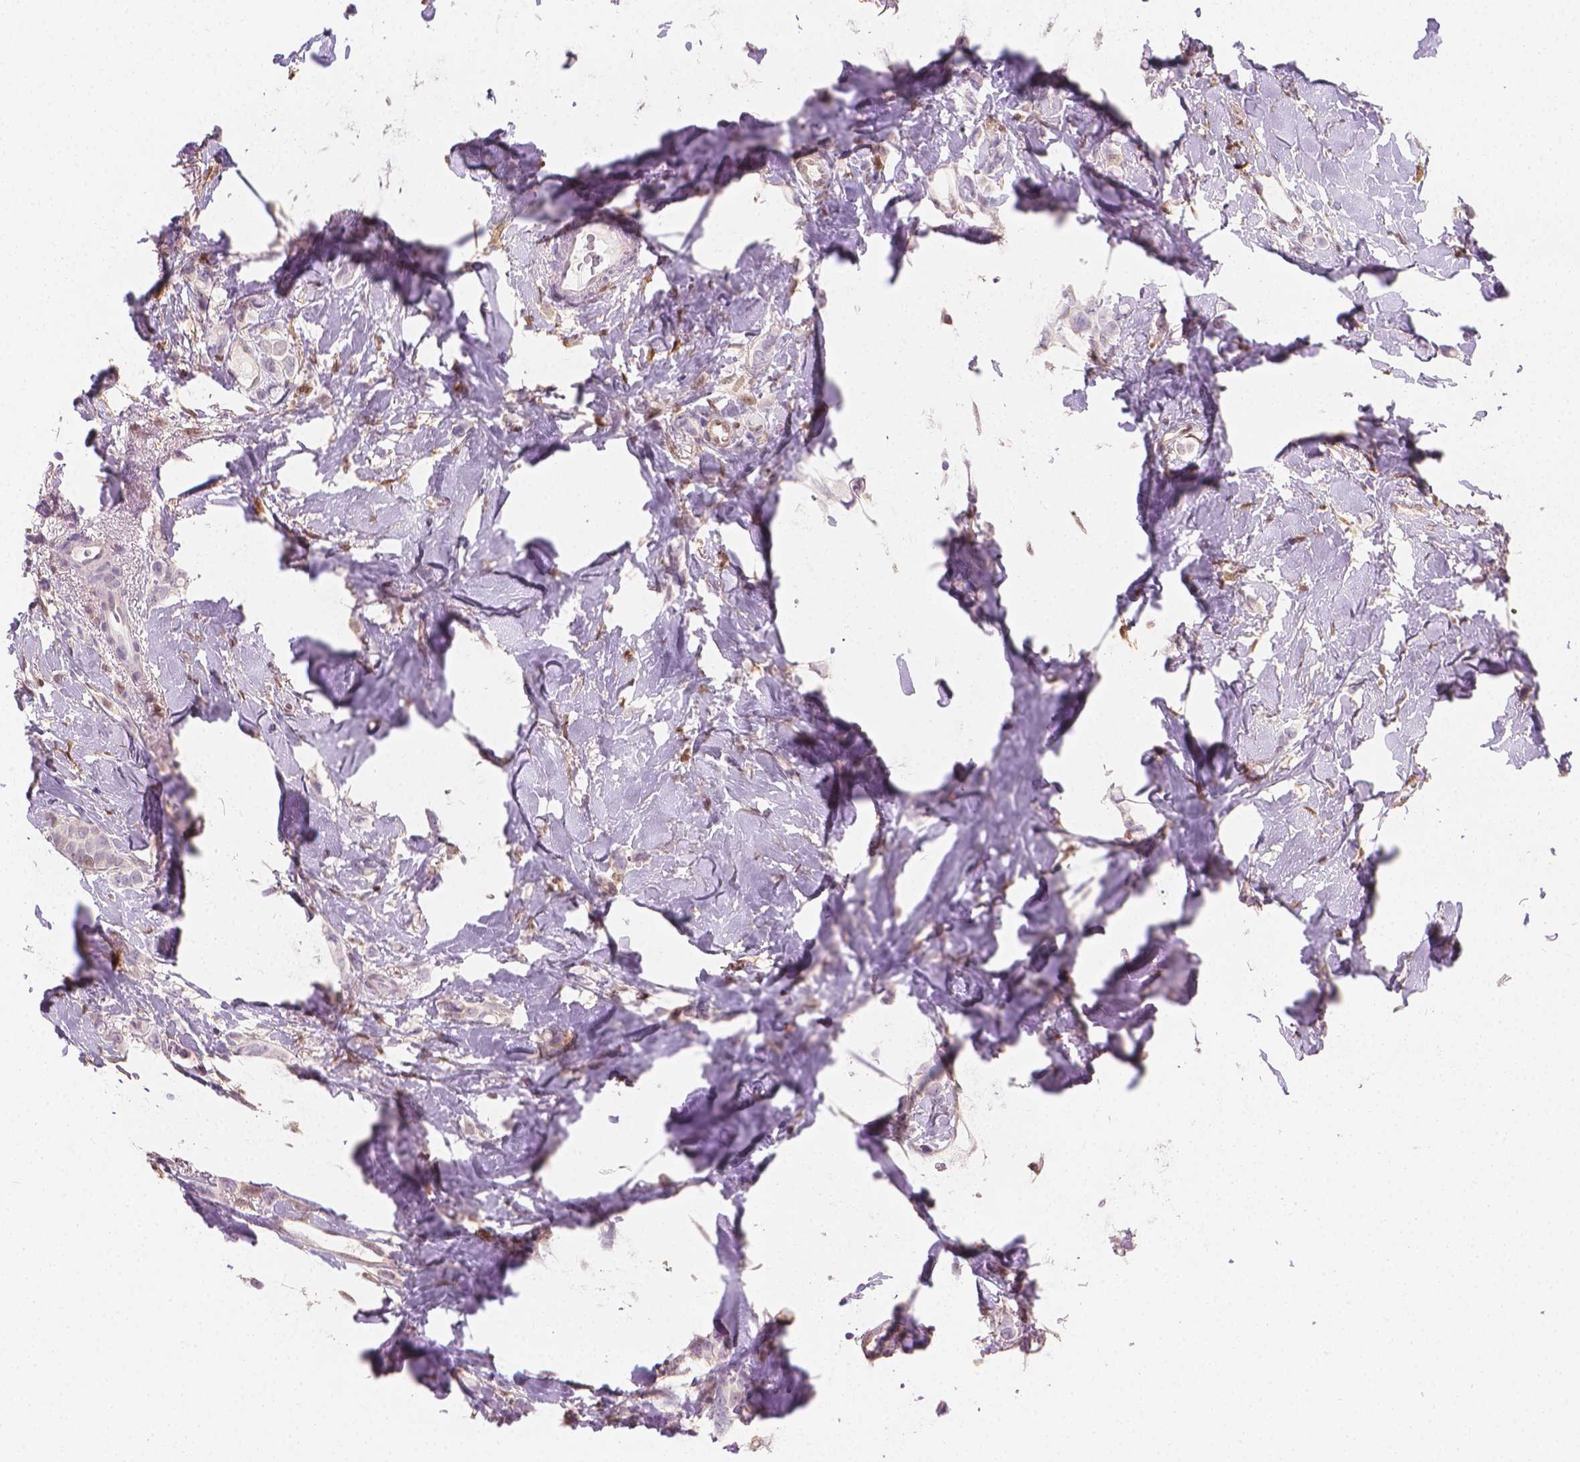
{"staining": {"intensity": "negative", "quantity": "none", "location": "none"}, "tissue": "breast cancer", "cell_type": "Tumor cells", "image_type": "cancer", "snomed": [{"axis": "morphology", "description": "Lobular carcinoma"}, {"axis": "topography", "description": "Breast"}], "caption": "Tumor cells show no significant staining in lobular carcinoma (breast). (DAB immunohistochemistry (IHC), high magnification).", "gene": "TNFAIP2", "patient": {"sex": "female", "age": 66}}